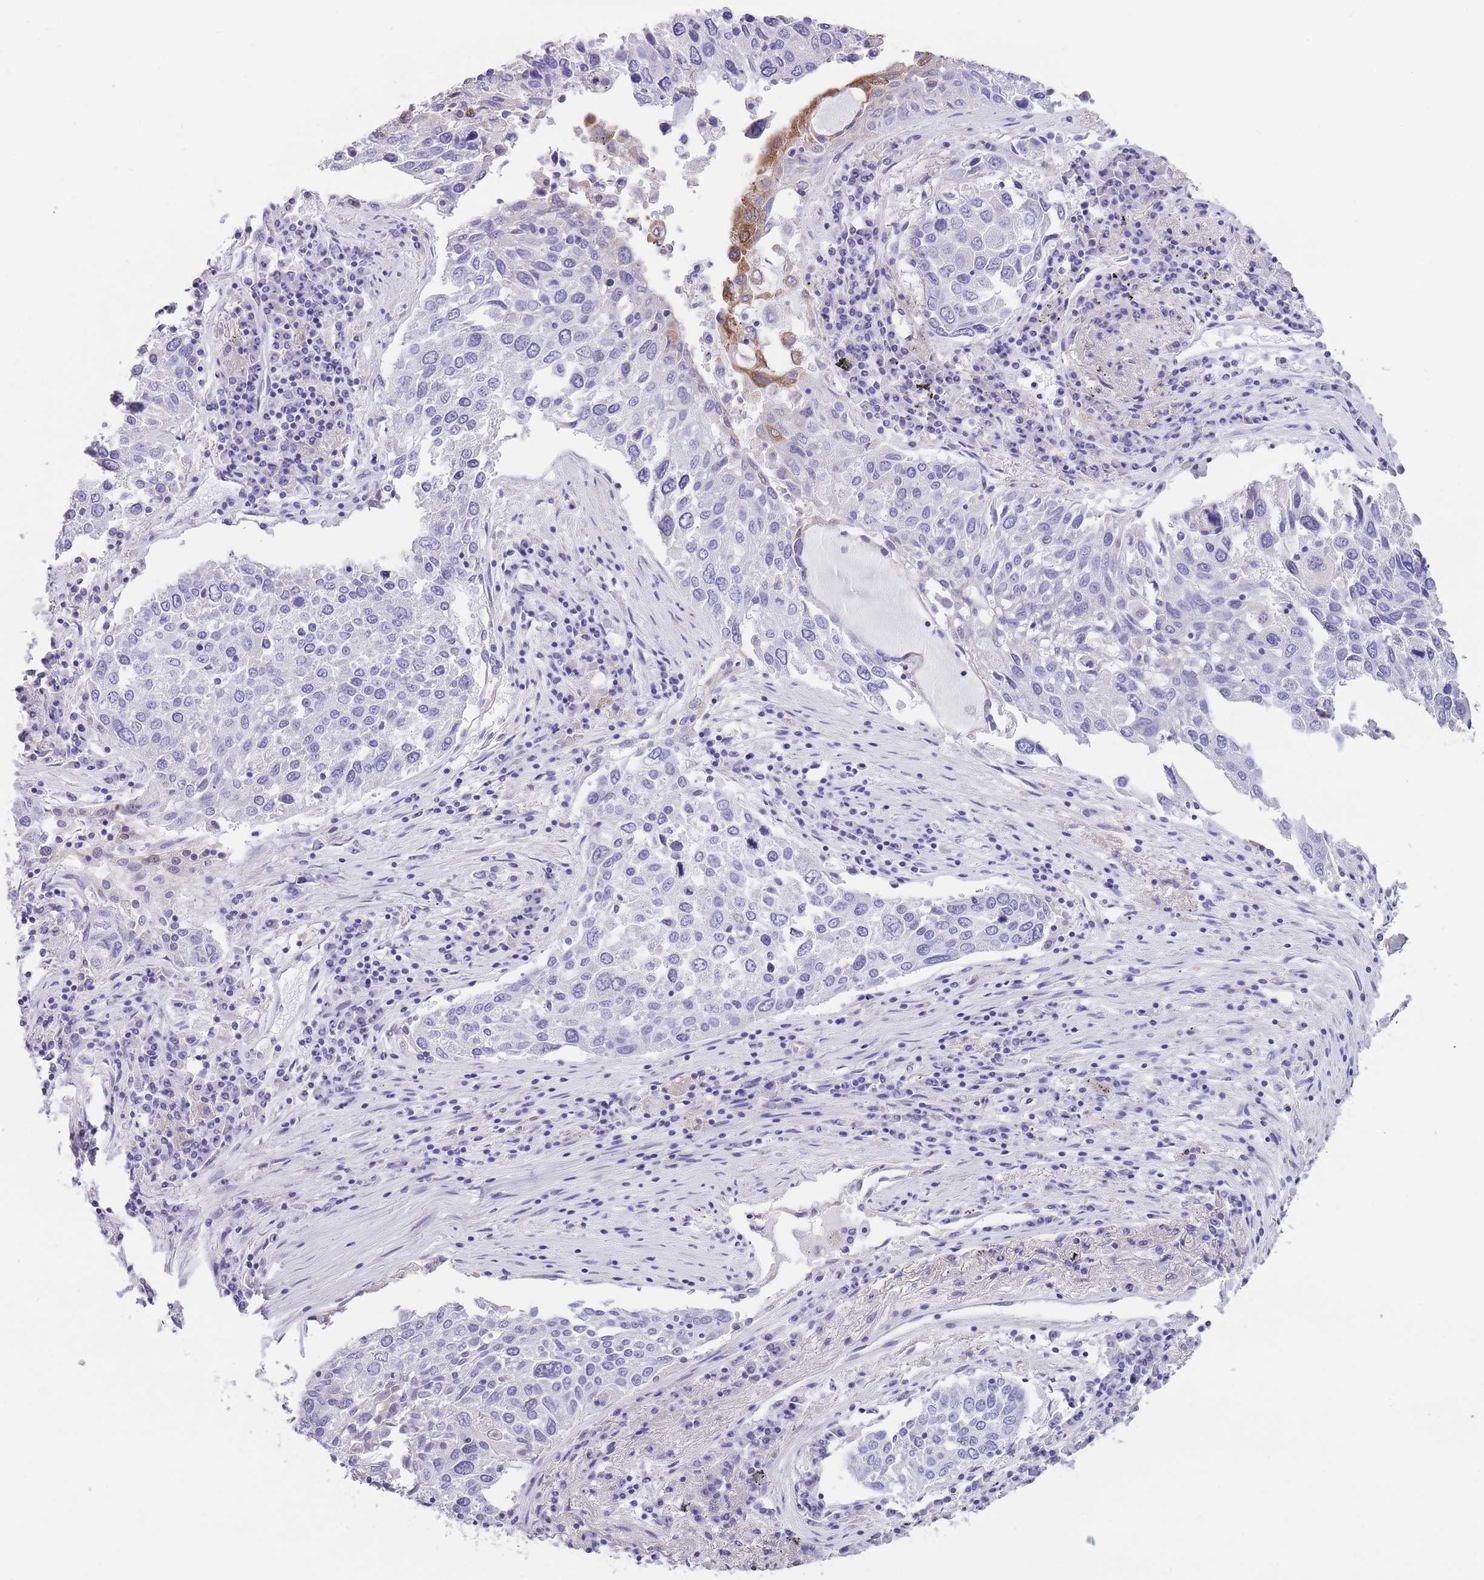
{"staining": {"intensity": "negative", "quantity": "none", "location": "none"}, "tissue": "lung cancer", "cell_type": "Tumor cells", "image_type": "cancer", "snomed": [{"axis": "morphology", "description": "Squamous cell carcinoma, NOS"}, {"axis": "topography", "description": "Lung"}], "caption": "This image is of lung squamous cell carcinoma stained with immunohistochemistry (IHC) to label a protein in brown with the nuclei are counter-stained blue. There is no positivity in tumor cells.", "gene": "RAI2", "patient": {"sex": "male", "age": 65}}